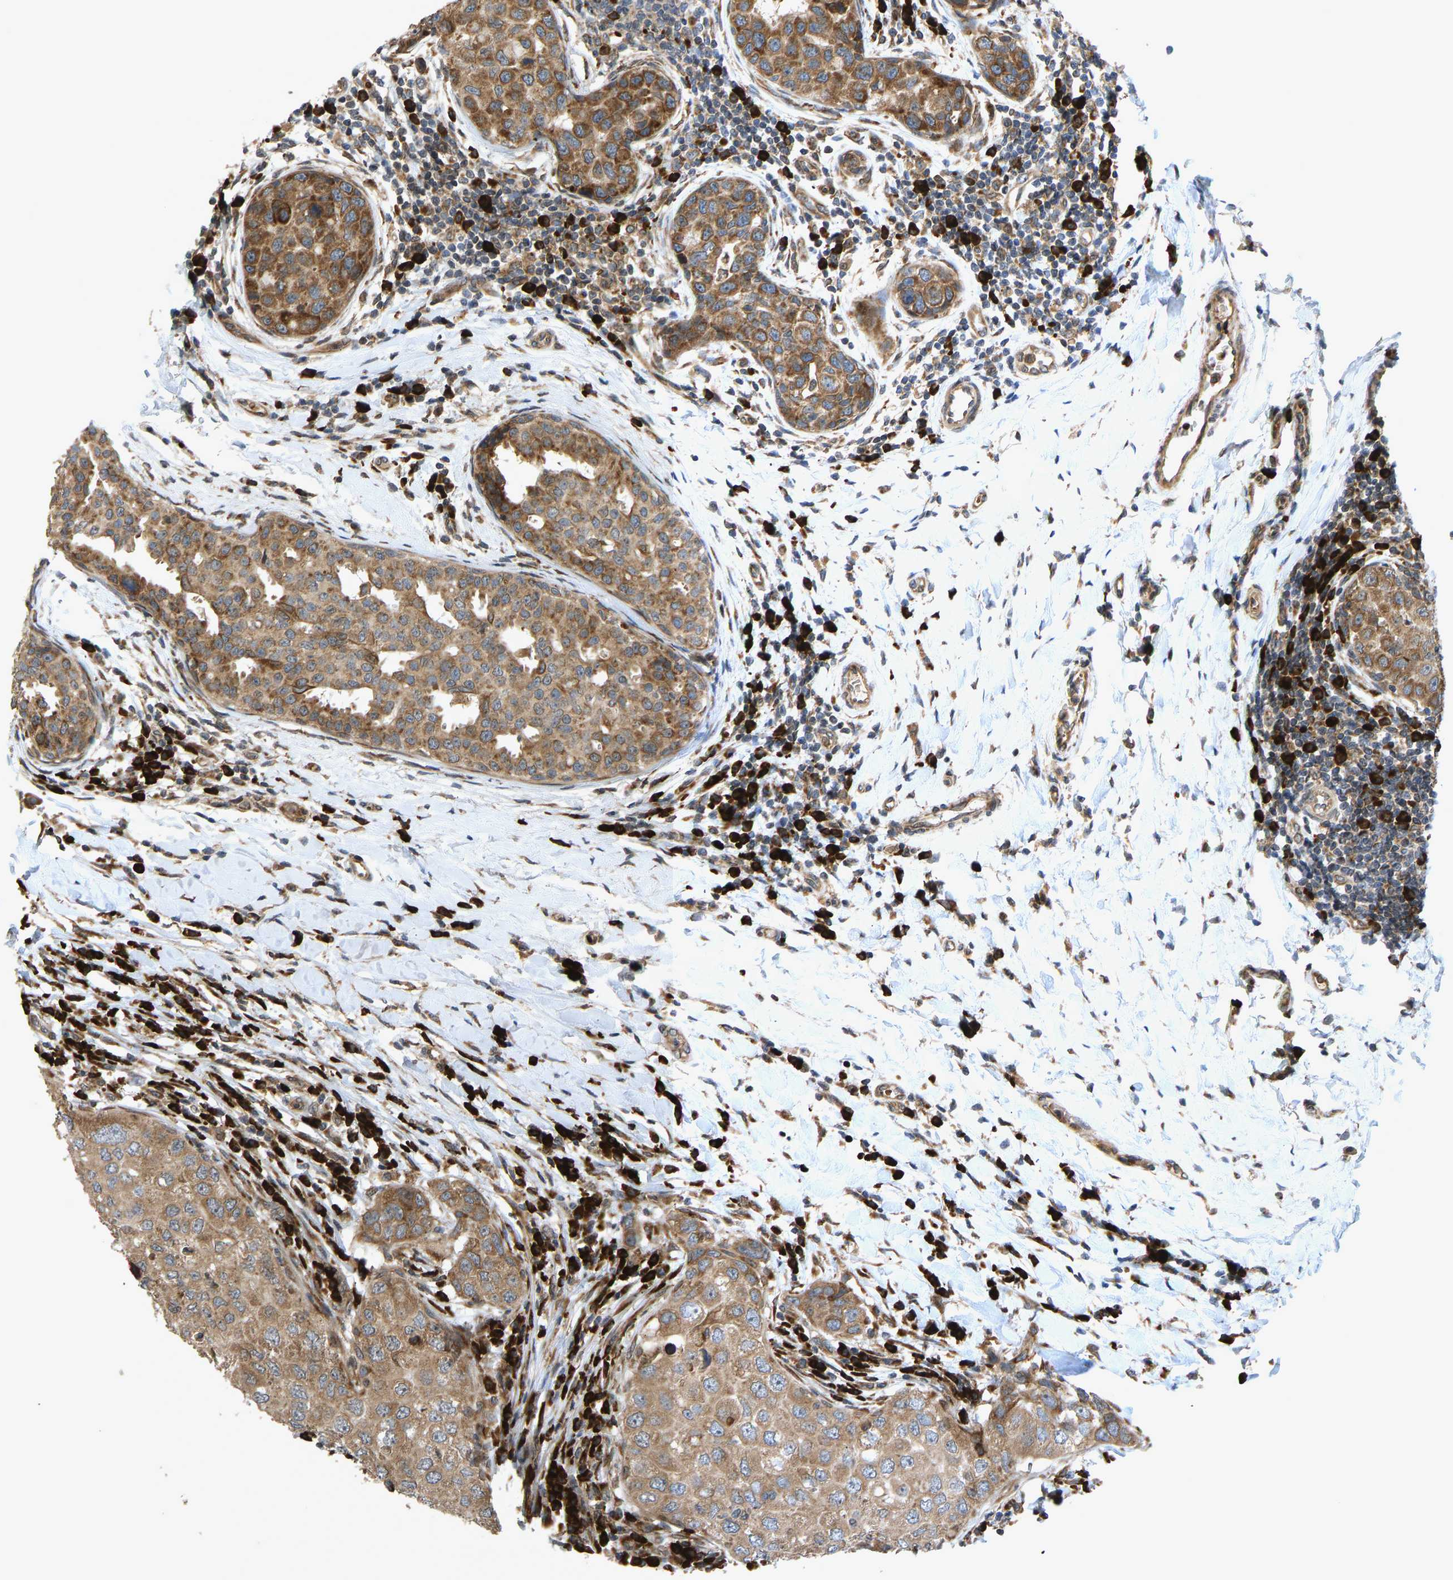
{"staining": {"intensity": "moderate", "quantity": ">75%", "location": "cytoplasmic/membranous"}, "tissue": "breast cancer", "cell_type": "Tumor cells", "image_type": "cancer", "snomed": [{"axis": "morphology", "description": "Duct carcinoma"}, {"axis": "topography", "description": "Breast"}], "caption": "Protein expression analysis of breast intraductal carcinoma displays moderate cytoplasmic/membranous expression in approximately >75% of tumor cells. (Brightfield microscopy of DAB IHC at high magnification).", "gene": "RPN2", "patient": {"sex": "female", "age": 27}}